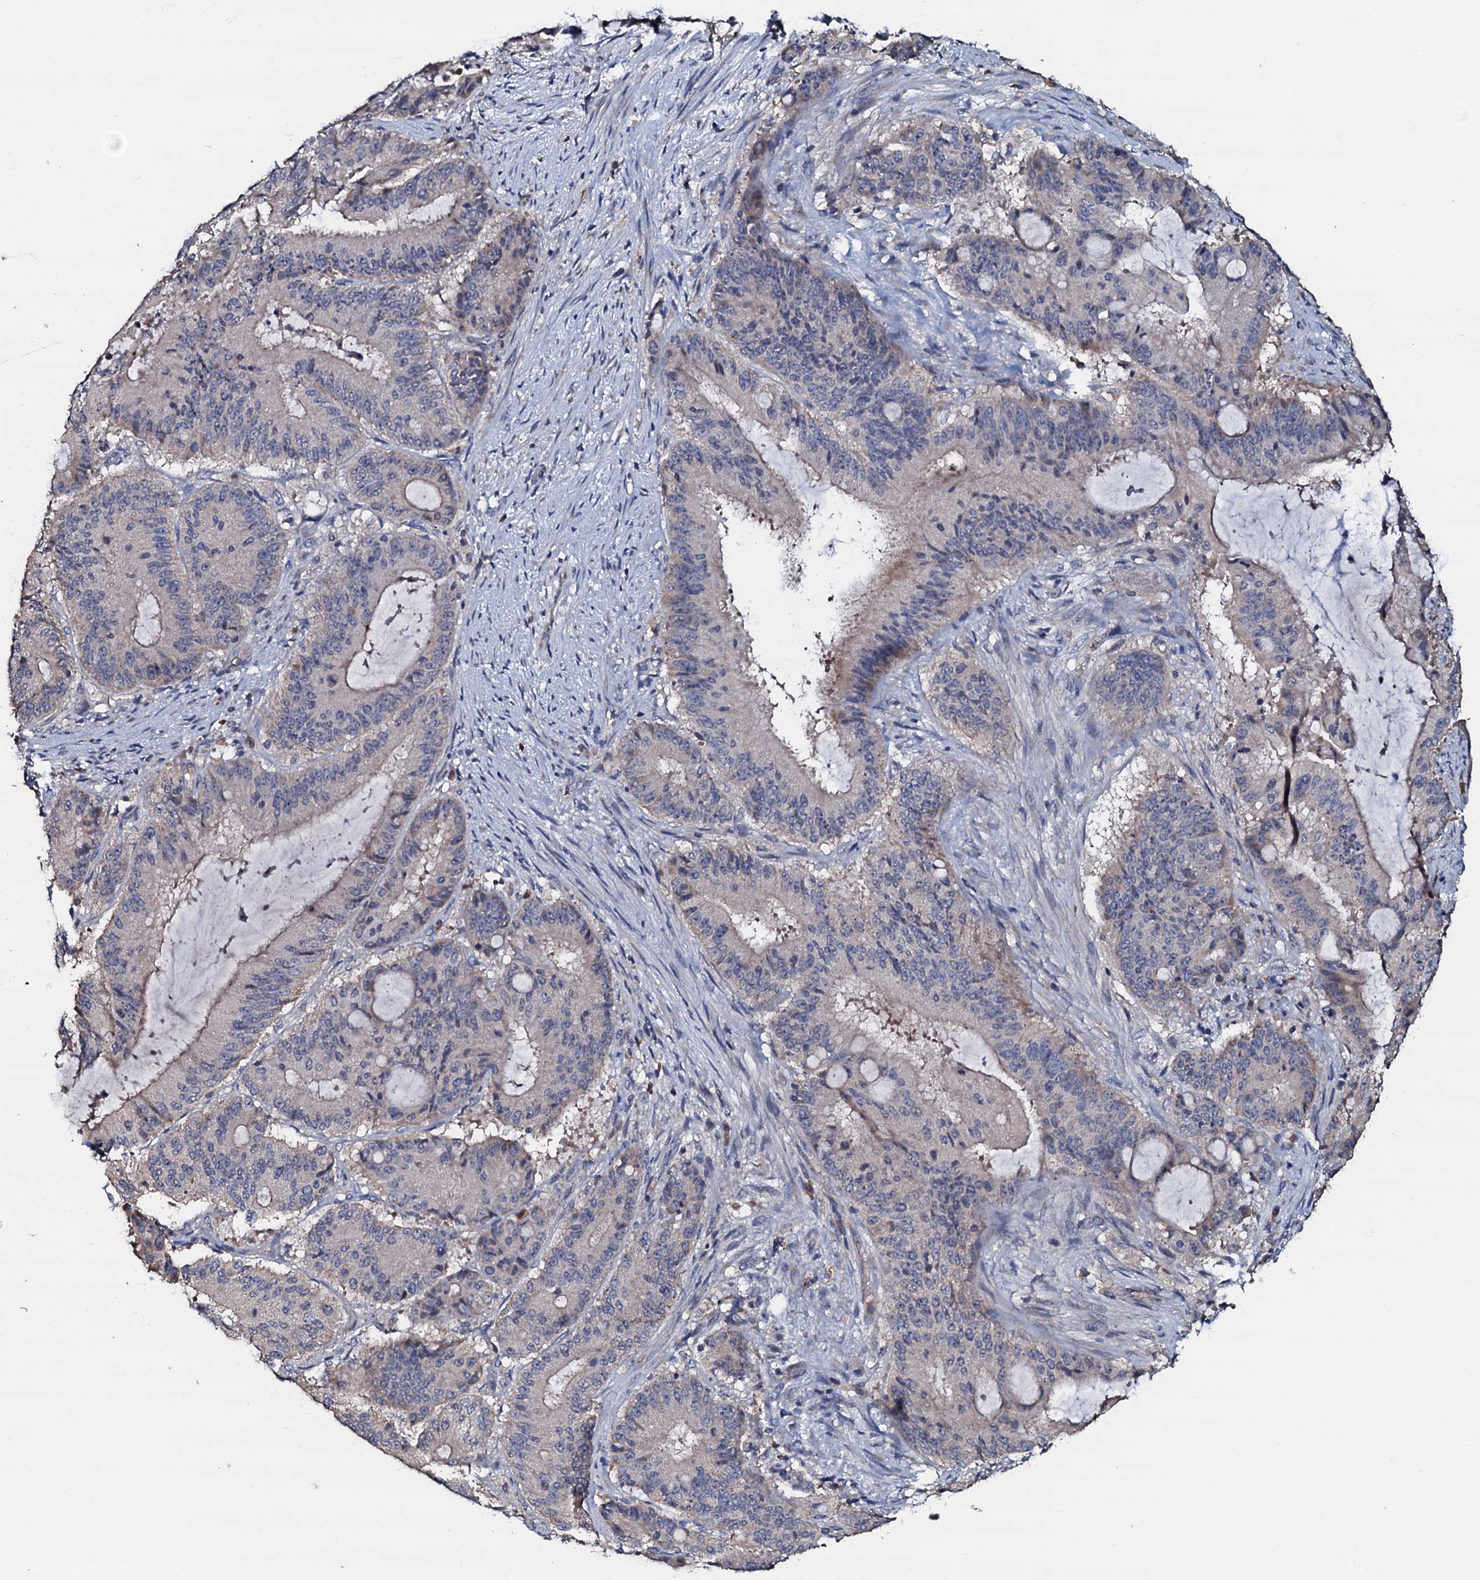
{"staining": {"intensity": "weak", "quantity": "<25%", "location": "cytoplasmic/membranous"}, "tissue": "liver cancer", "cell_type": "Tumor cells", "image_type": "cancer", "snomed": [{"axis": "morphology", "description": "Normal tissue, NOS"}, {"axis": "morphology", "description": "Cholangiocarcinoma"}, {"axis": "topography", "description": "Liver"}, {"axis": "topography", "description": "Peripheral nerve tissue"}], "caption": "This is an immunohistochemistry micrograph of liver cancer. There is no staining in tumor cells.", "gene": "CPNE2", "patient": {"sex": "female", "age": 73}}